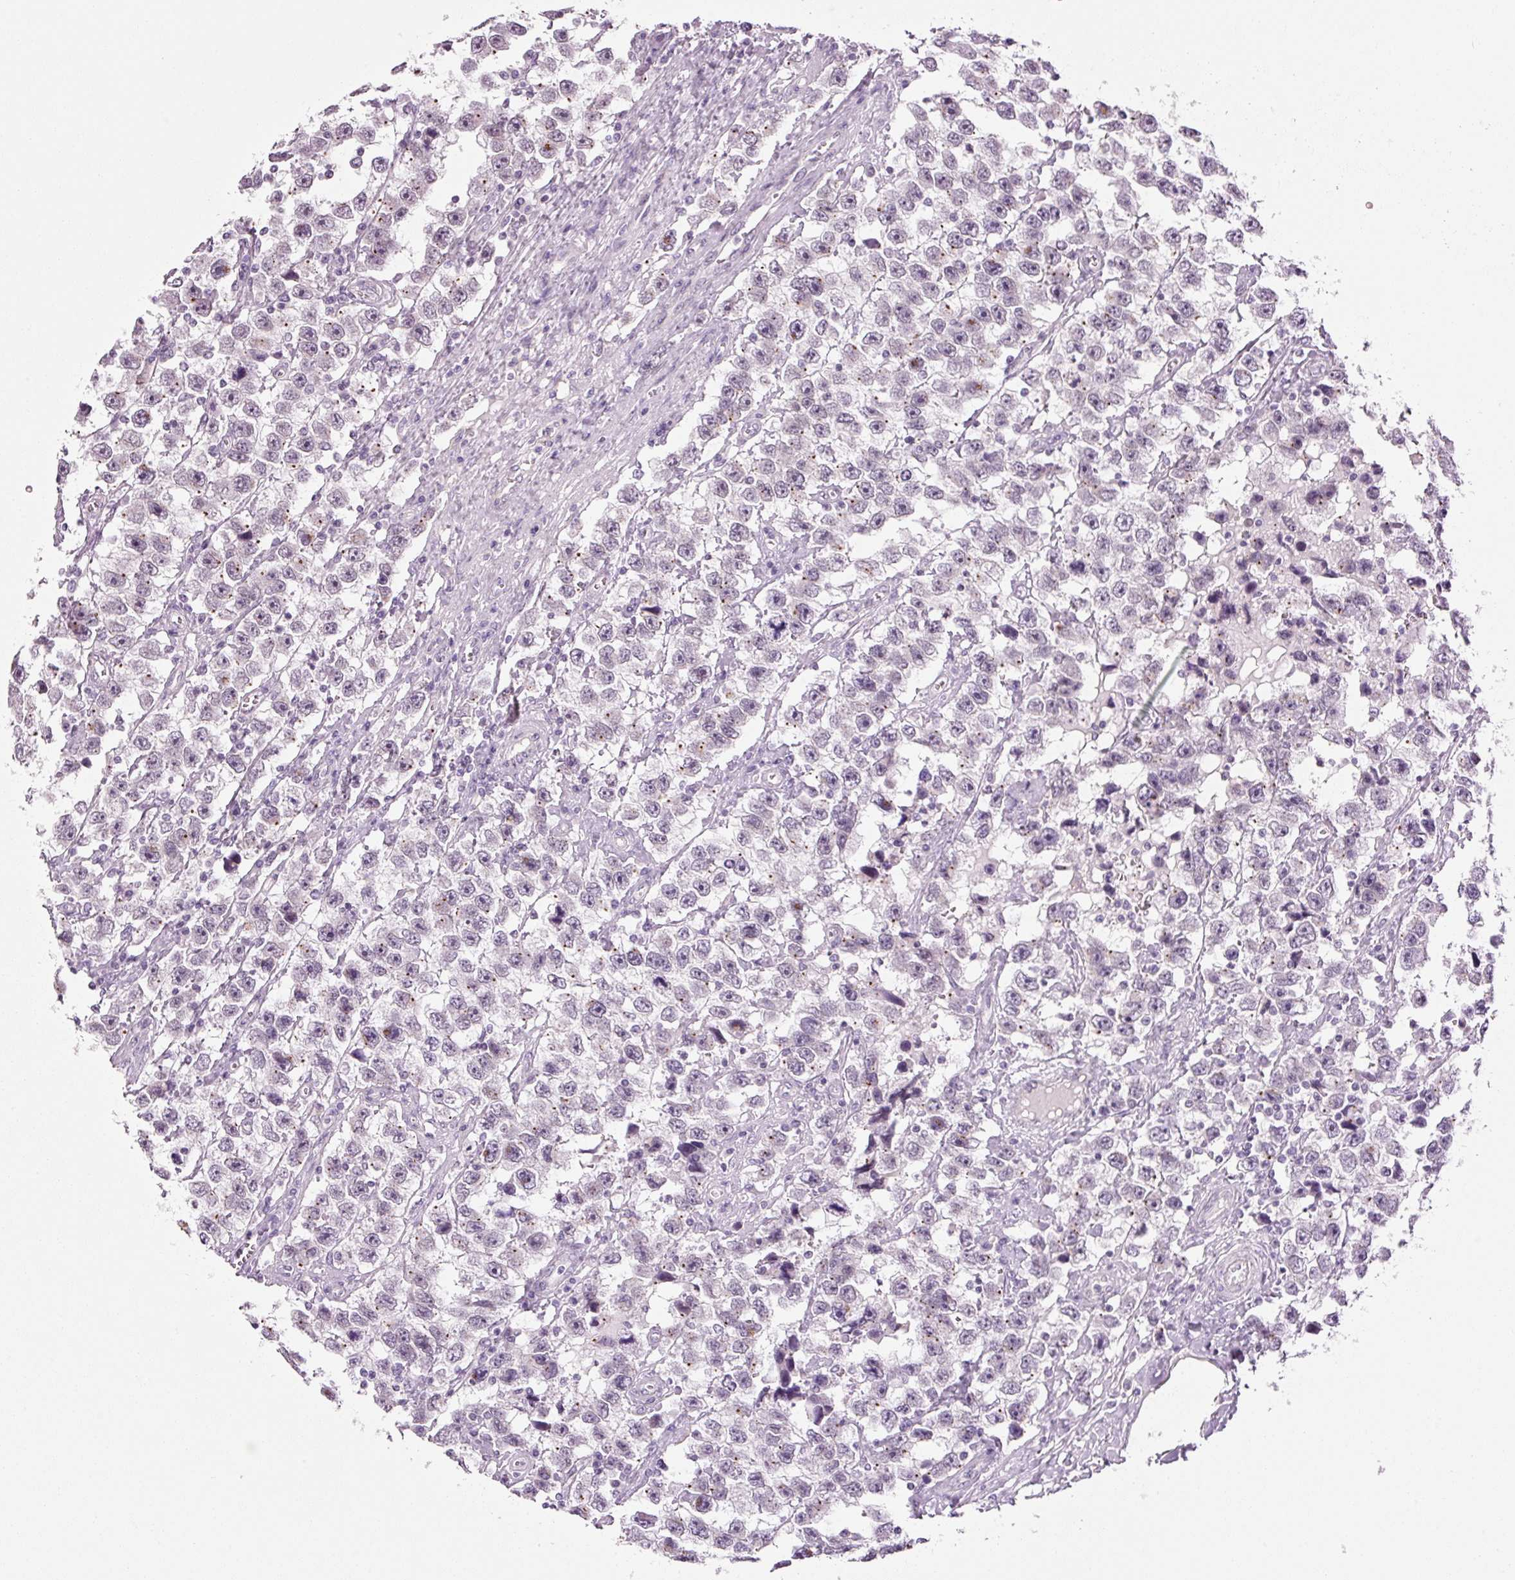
{"staining": {"intensity": "negative", "quantity": "none", "location": "none"}, "tissue": "testis cancer", "cell_type": "Tumor cells", "image_type": "cancer", "snomed": [{"axis": "morphology", "description": "Seminoma, NOS"}, {"axis": "topography", "description": "Testis"}], "caption": "Protein analysis of testis seminoma reveals no significant positivity in tumor cells.", "gene": "ANKRD20A1", "patient": {"sex": "male", "age": 33}}